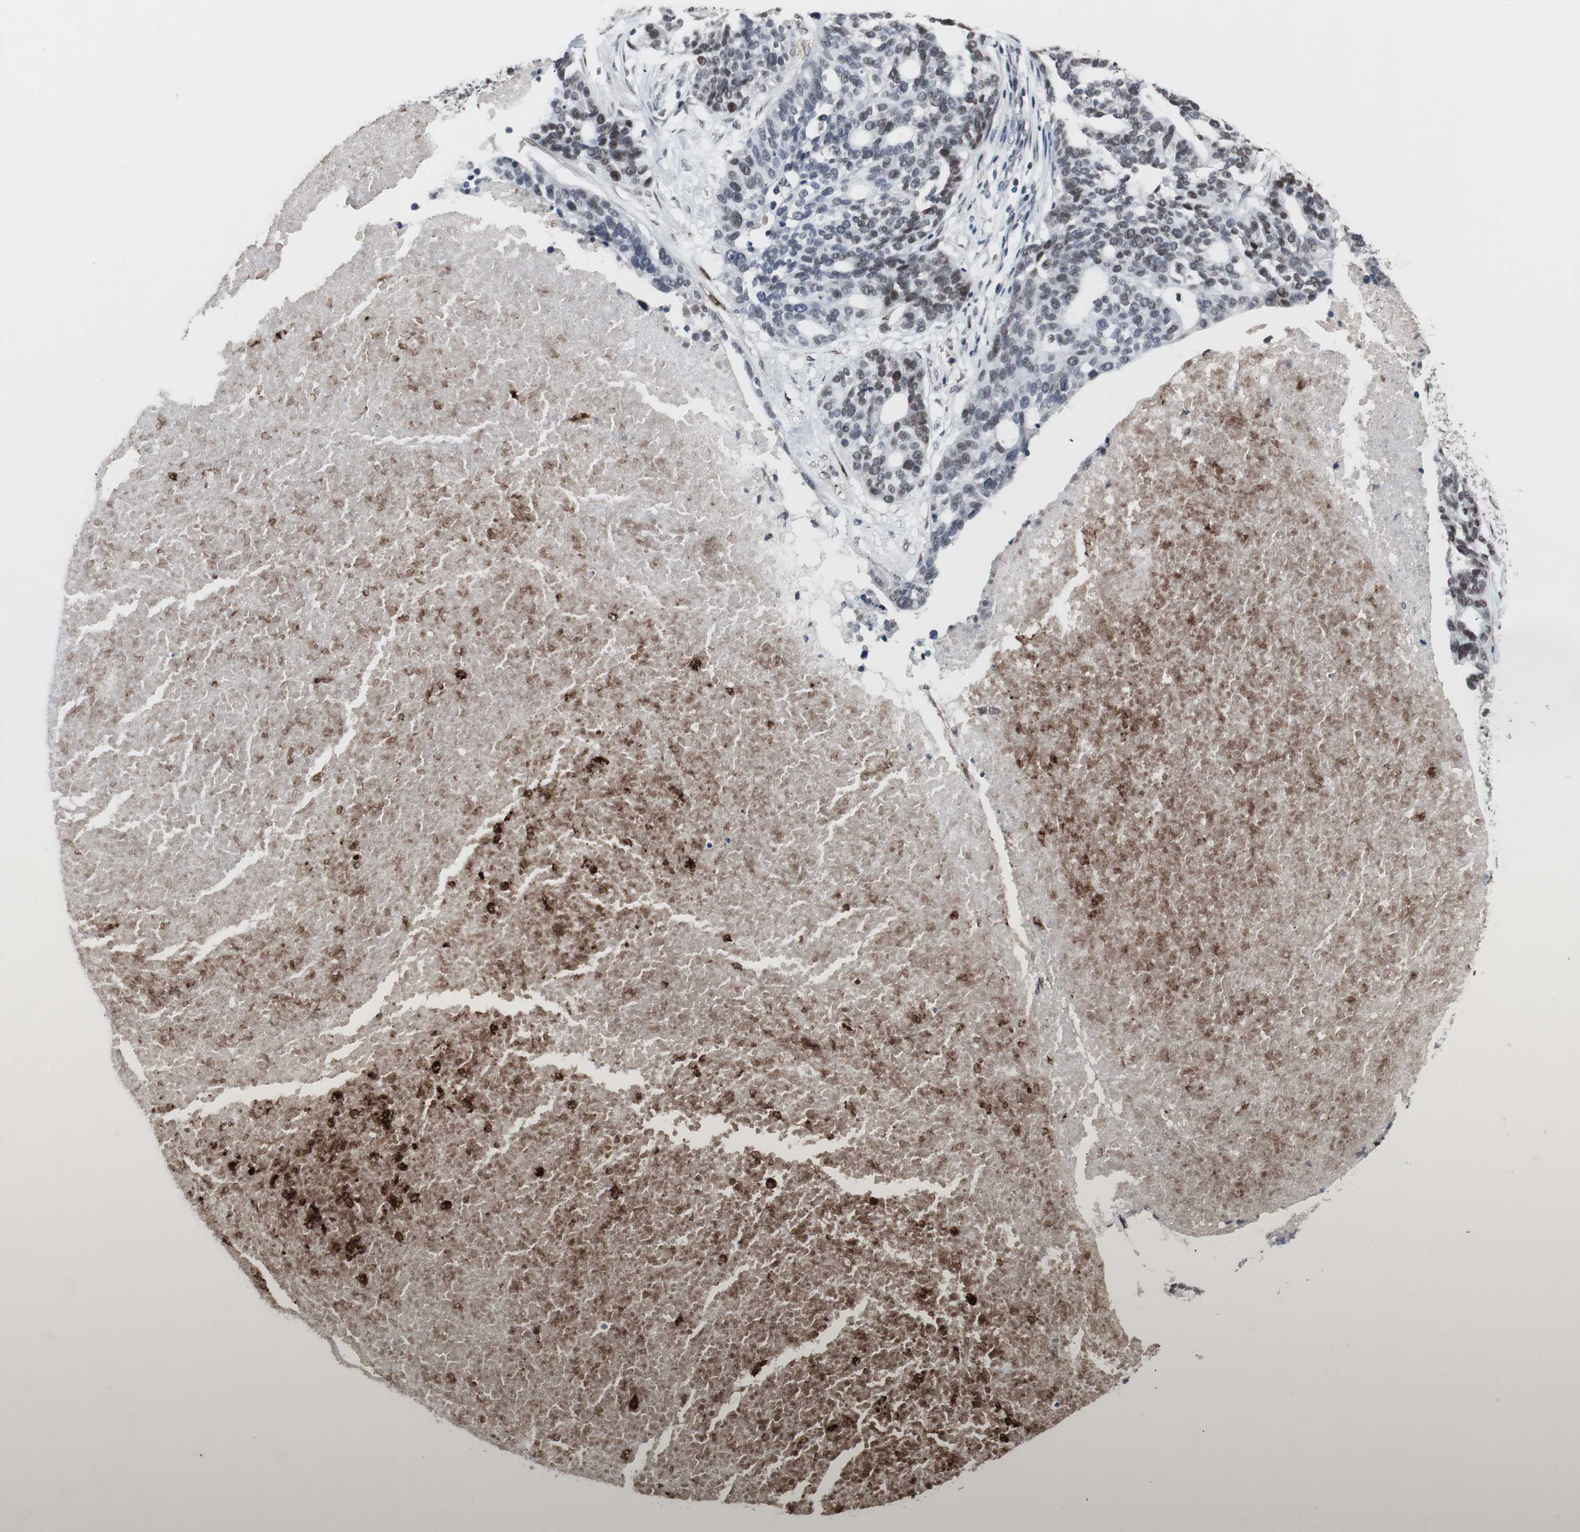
{"staining": {"intensity": "moderate", "quantity": "25%-75%", "location": "nuclear"}, "tissue": "ovarian cancer", "cell_type": "Tumor cells", "image_type": "cancer", "snomed": [{"axis": "morphology", "description": "Cystadenocarcinoma, serous, NOS"}, {"axis": "topography", "description": "Ovary"}], "caption": "DAB (3,3'-diaminobenzidine) immunohistochemical staining of human serous cystadenocarcinoma (ovarian) exhibits moderate nuclear protein positivity in approximately 25%-75% of tumor cells.", "gene": "FOXP4", "patient": {"sex": "female", "age": 59}}